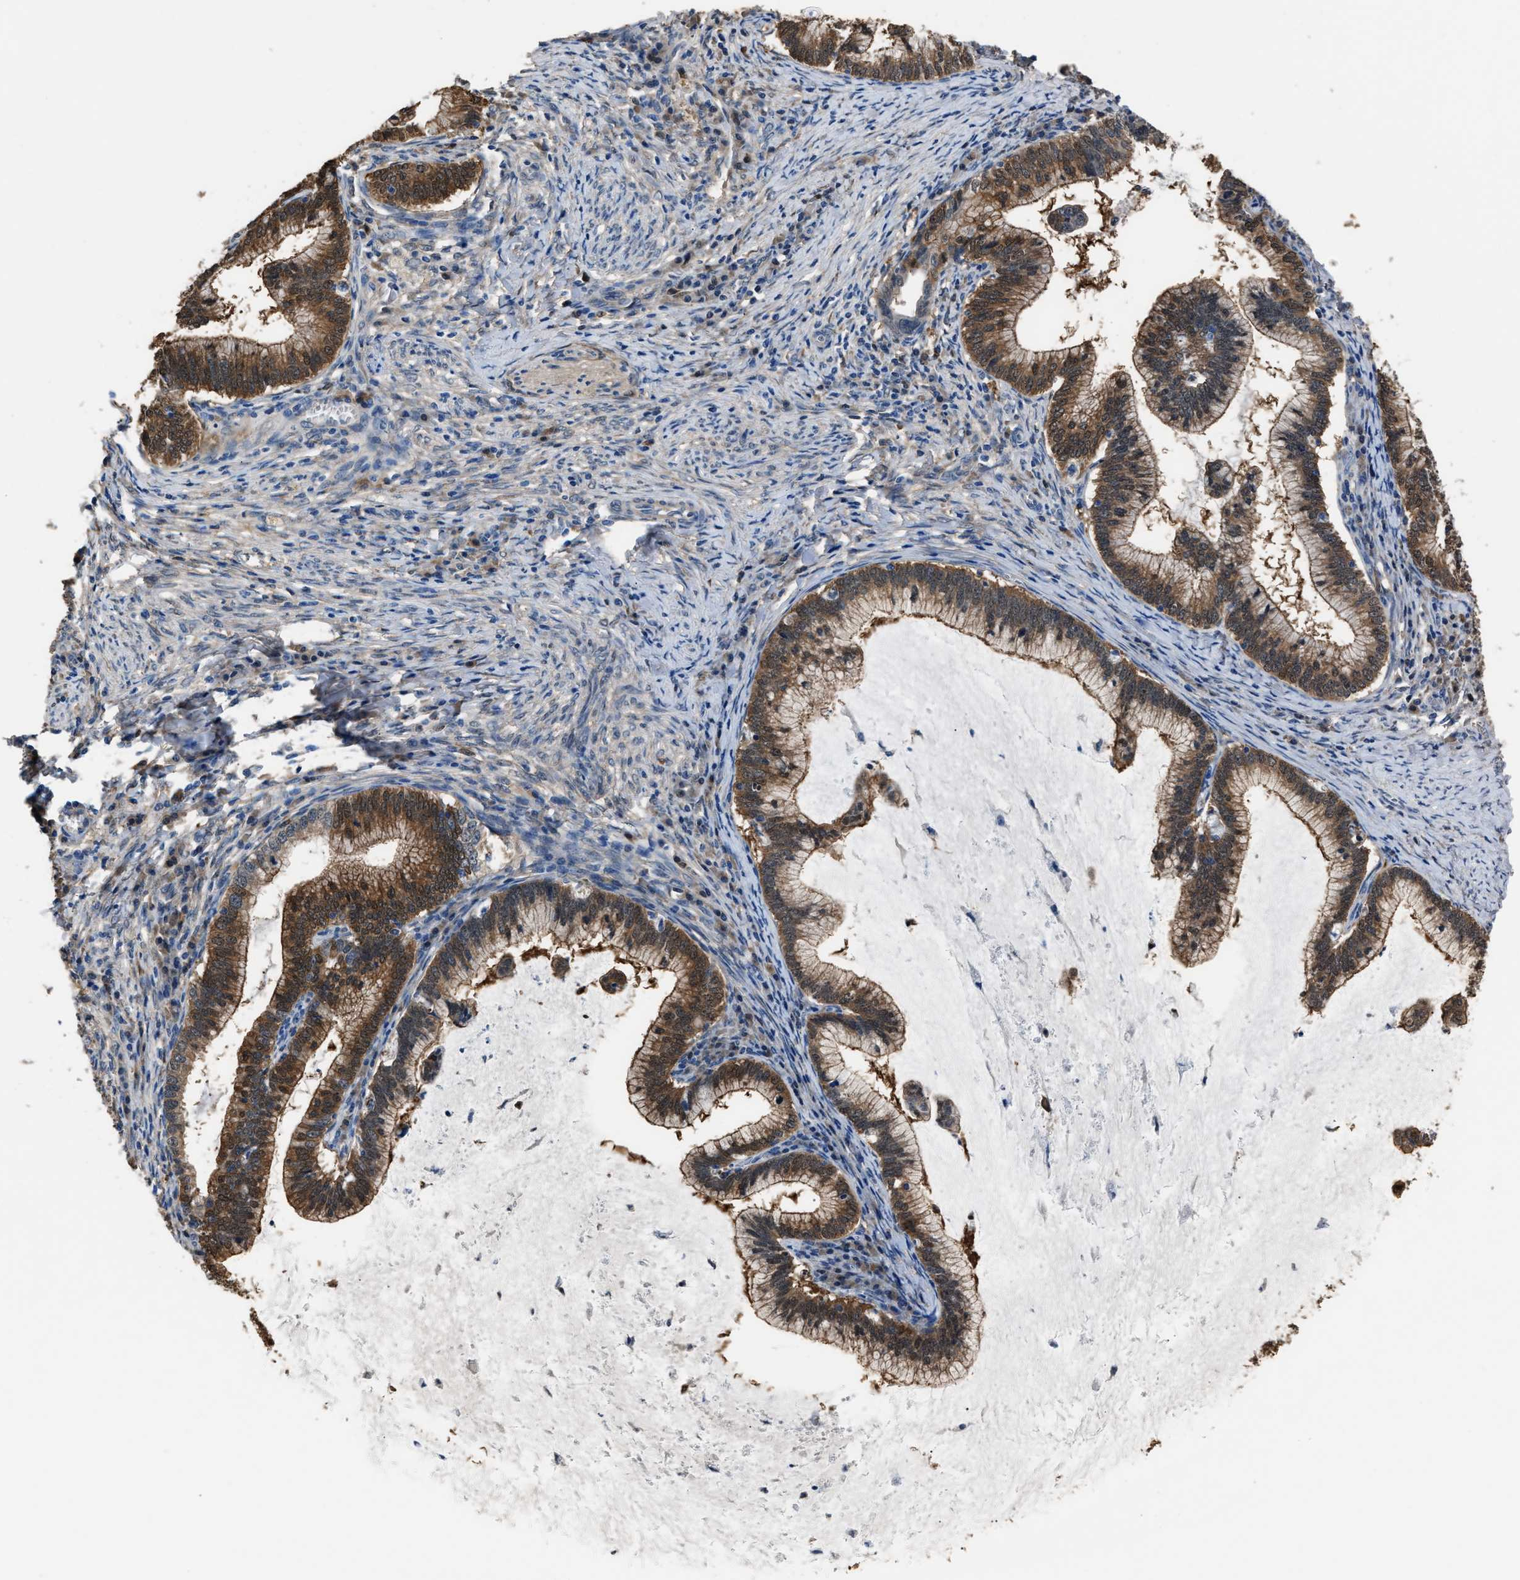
{"staining": {"intensity": "moderate", "quantity": ">75%", "location": "cytoplasmic/membranous"}, "tissue": "cervical cancer", "cell_type": "Tumor cells", "image_type": "cancer", "snomed": [{"axis": "morphology", "description": "Adenocarcinoma, NOS"}, {"axis": "topography", "description": "Cervix"}], "caption": "Approximately >75% of tumor cells in human adenocarcinoma (cervical) display moderate cytoplasmic/membranous protein positivity as visualized by brown immunohistochemical staining.", "gene": "GSTP1", "patient": {"sex": "female", "age": 36}}